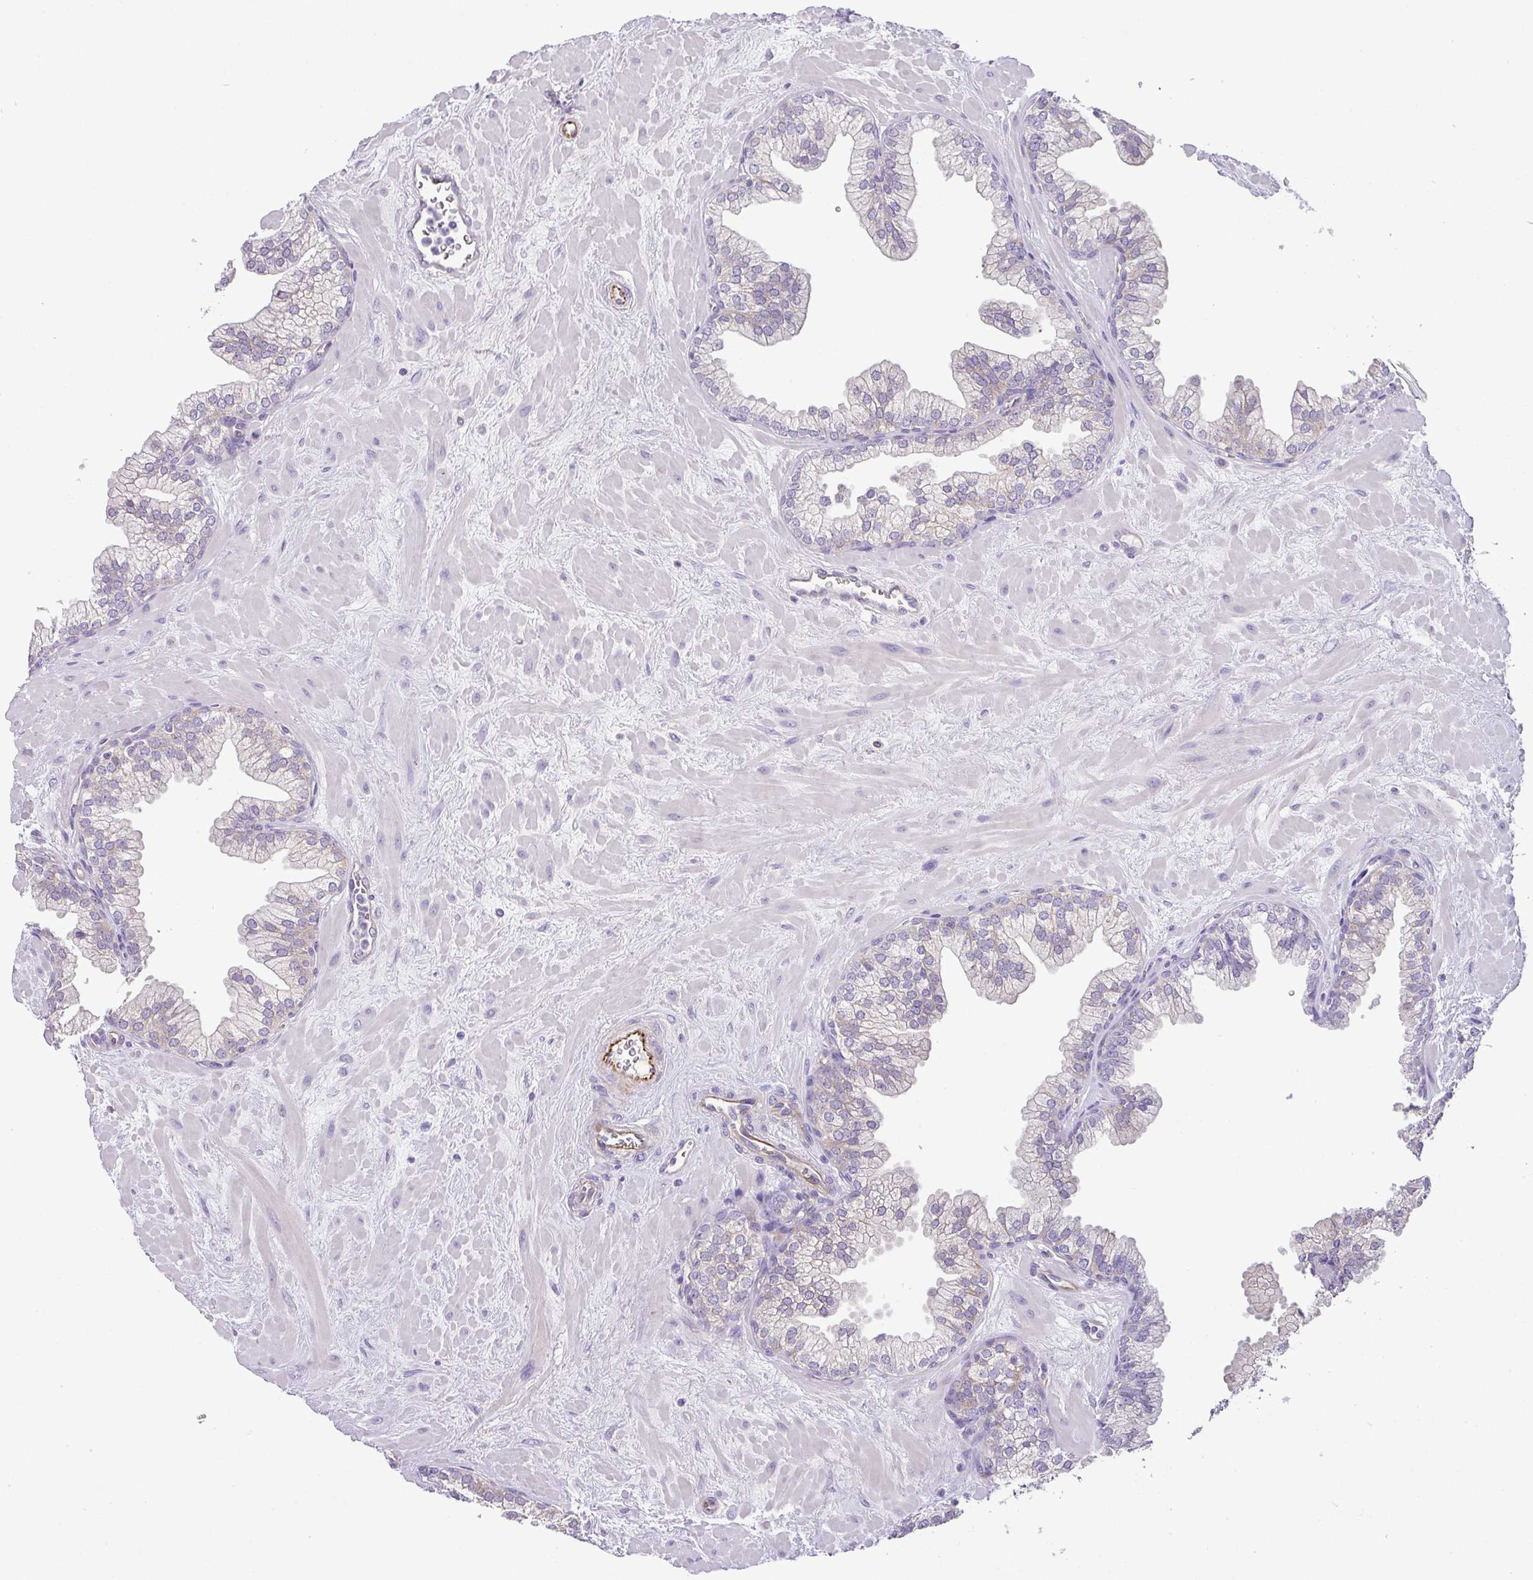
{"staining": {"intensity": "moderate", "quantity": "<25%", "location": "cytoplasmic/membranous"}, "tissue": "prostate", "cell_type": "Glandular cells", "image_type": "normal", "snomed": [{"axis": "morphology", "description": "Normal tissue, NOS"}, {"axis": "topography", "description": "Prostate"}, {"axis": "topography", "description": "Peripheral nerve tissue"}], "caption": "A brown stain shows moderate cytoplasmic/membranous staining of a protein in glandular cells of unremarkable human prostate.", "gene": "ENSG00000273748", "patient": {"sex": "male", "age": 61}}